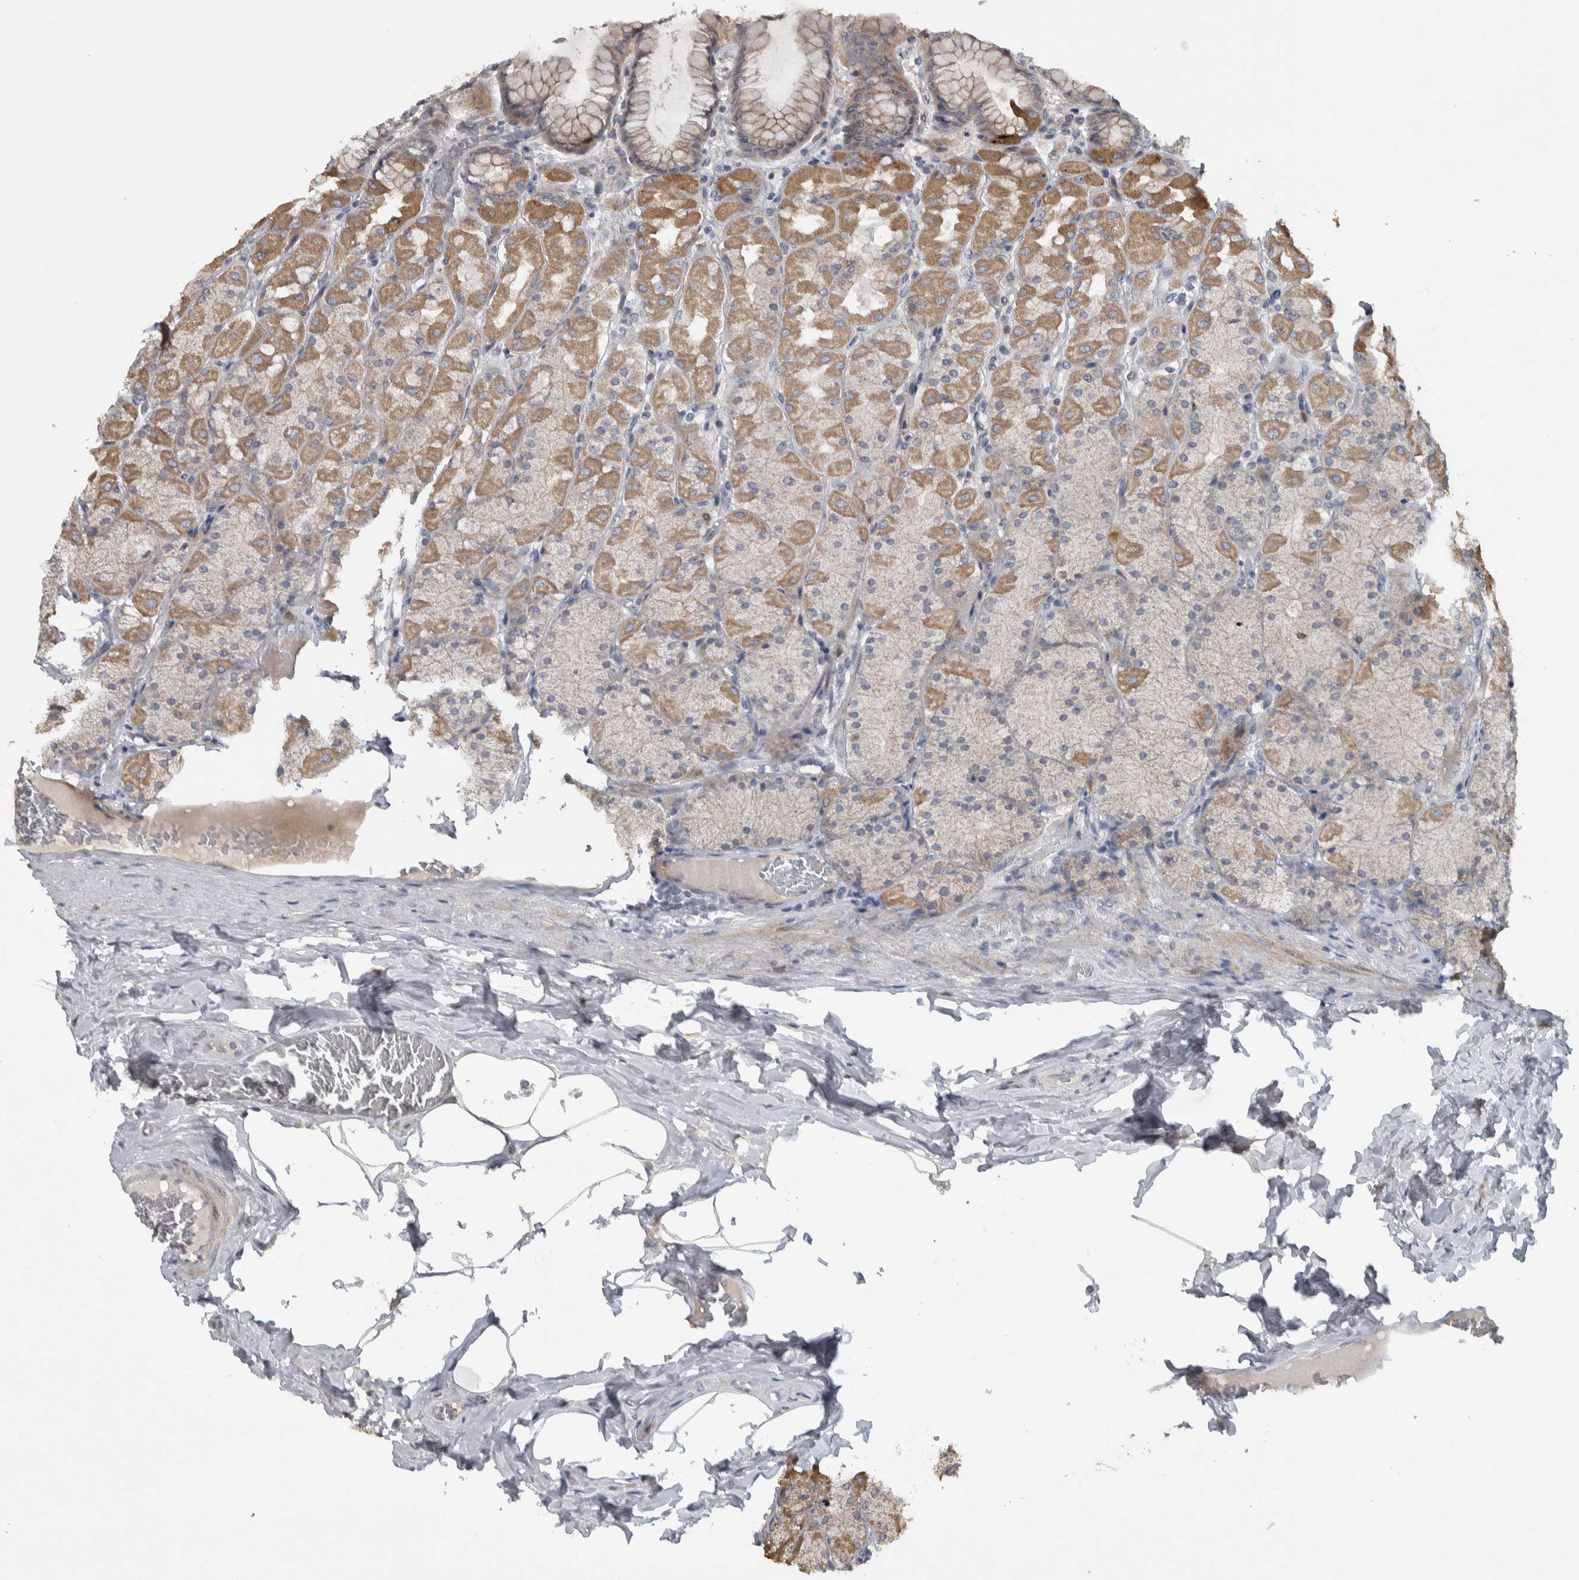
{"staining": {"intensity": "moderate", "quantity": "25%-75%", "location": "cytoplasmic/membranous"}, "tissue": "stomach", "cell_type": "Glandular cells", "image_type": "normal", "snomed": [{"axis": "morphology", "description": "Normal tissue, NOS"}, {"axis": "topography", "description": "Stomach, upper"}], "caption": "IHC image of normal stomach: stomach stained using immunohistochemistry reveals medium levels of moderate protein expression localized specifically in the cytoplasmic/membranous of glandular cells, appearing as a cytoplasmic/membranous brown color.", "gene": "FAM83G", "patient": {"sex": "female", "age": 56}}